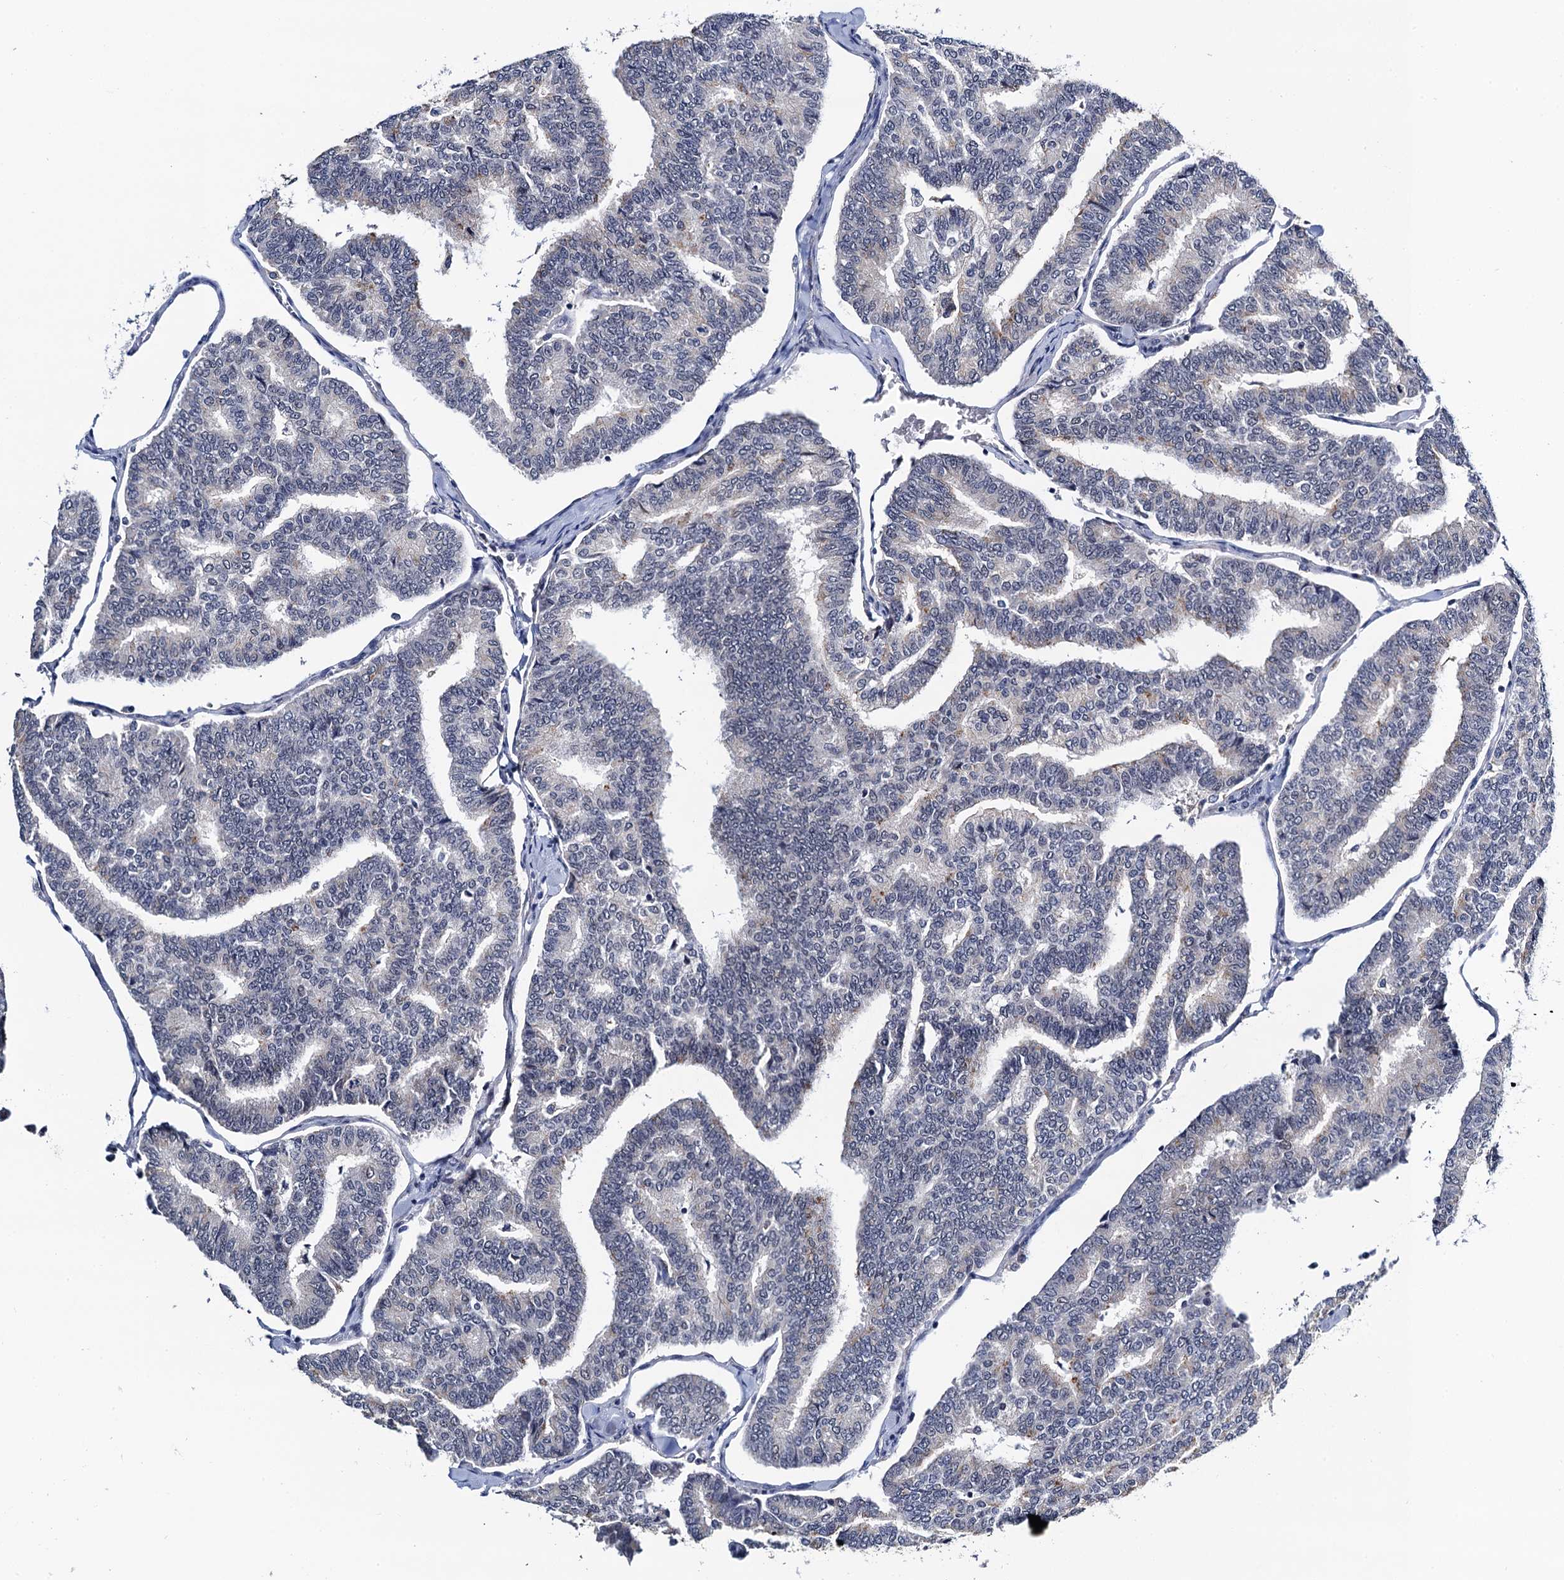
{"staining": {"intensity": "negative", "quantity": "none", "location": "none"}, "tissue": "thyroid cancer", "cell_type": "Tumor cells", "image_type": "cancer", "snomed": [{"axis": "morphology", "description": "Papillary adenocarcinoma, NOS"}, {"axis": "topography", "description": "Thyroid gland"}], "caption": "DAB immunohistochemical staining of papillary adenocarcinoma (thyroid) reveals no significant staining in tumor cells.", "gene": "SLC7A10", "patient": {"sex": "female", "age": 35}}